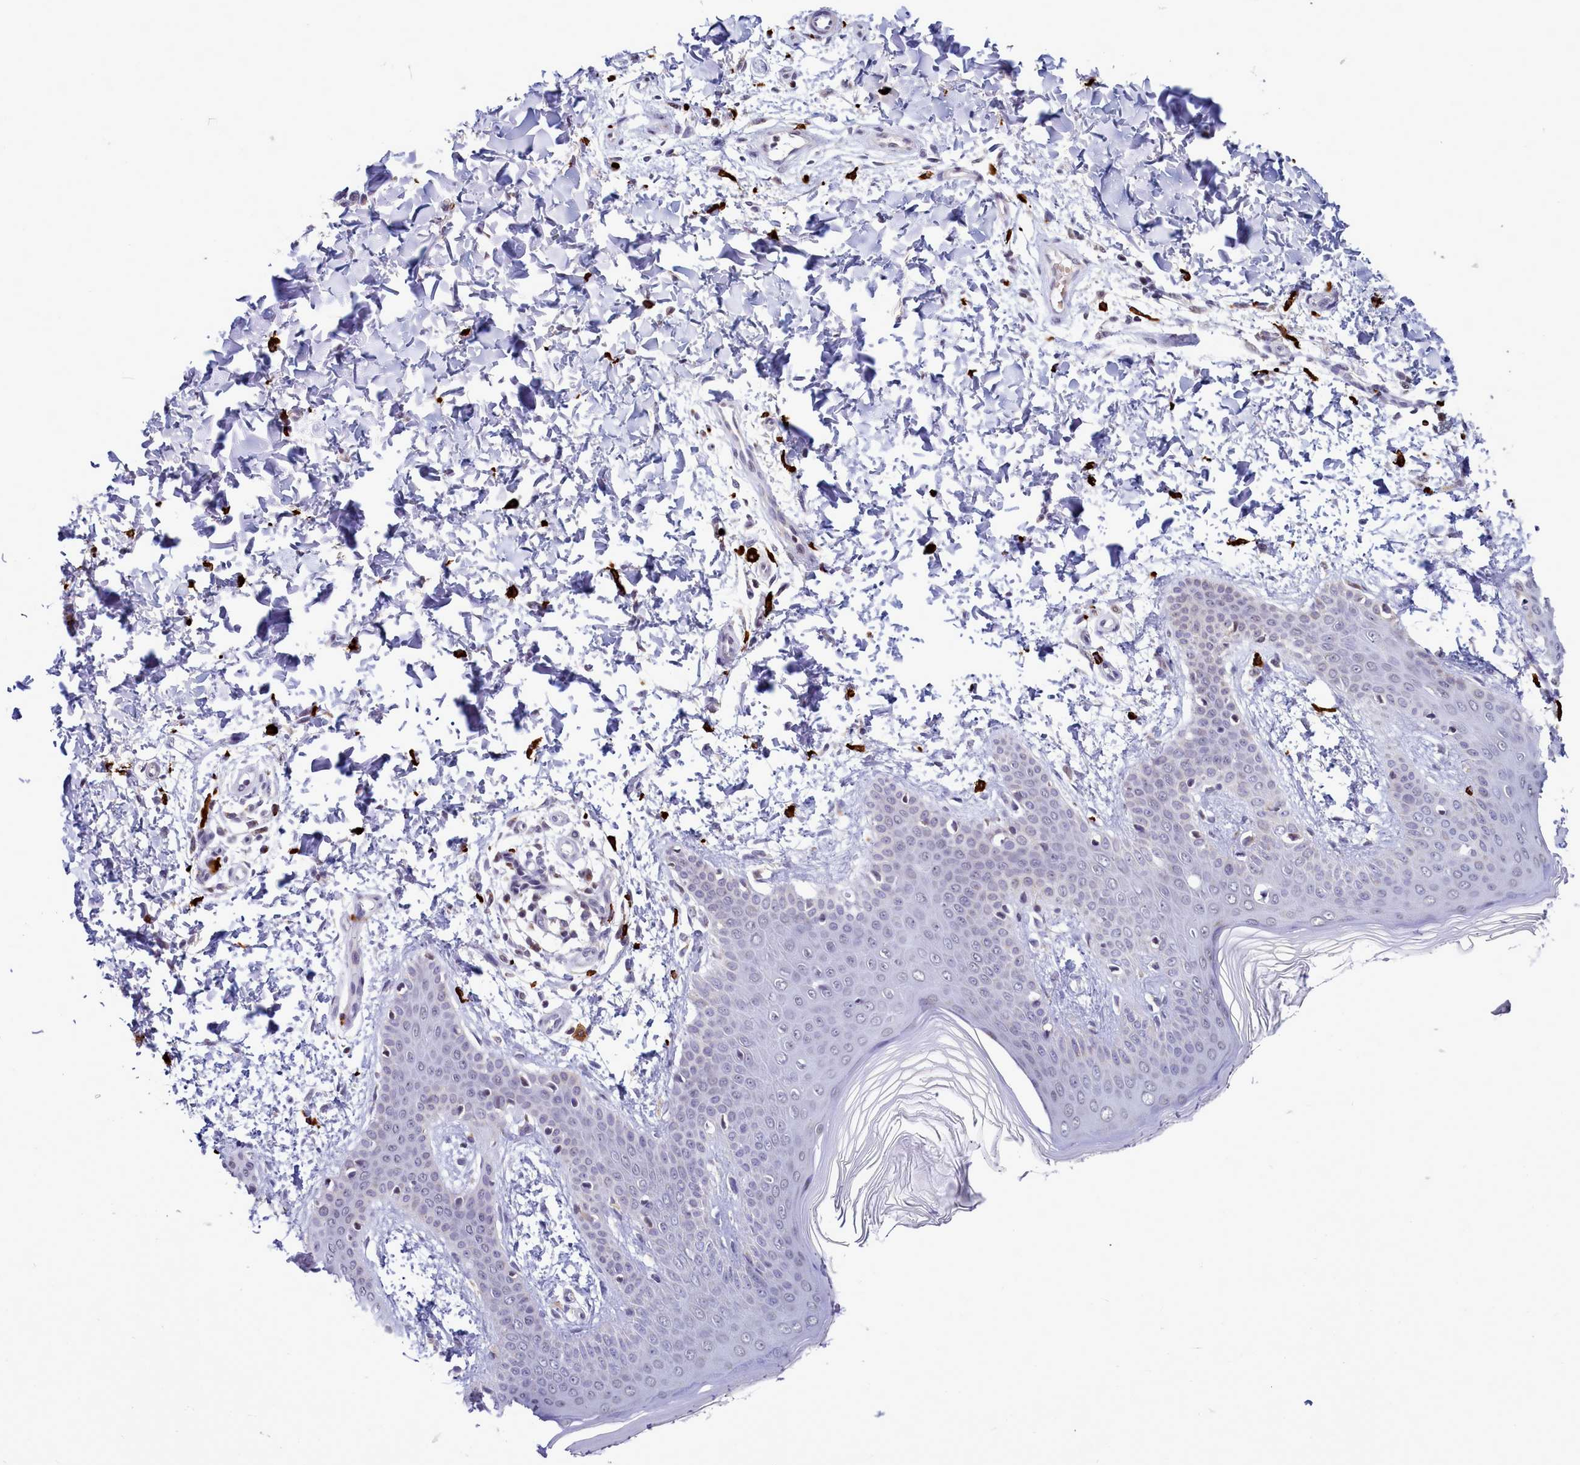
{"staining": {"intensity": "negative", "quantity": "none", "location": "none"}, "tissue": "skin", "cell_type": "Fibroblasts", "image_type": "normal", "snomed": [{"axis": "morphology", "description": "Normal tissue, NOS"}, {"axis": "topography", "description": "Skin"}], "caption": "IHC of benign human skin demonstrates no expression in fibroblasts. (DAB IHC visualized using brightfield microscopy, high magnification).", "gene": "POM121L2", "patient": {"sex": "male", "age": 36}}